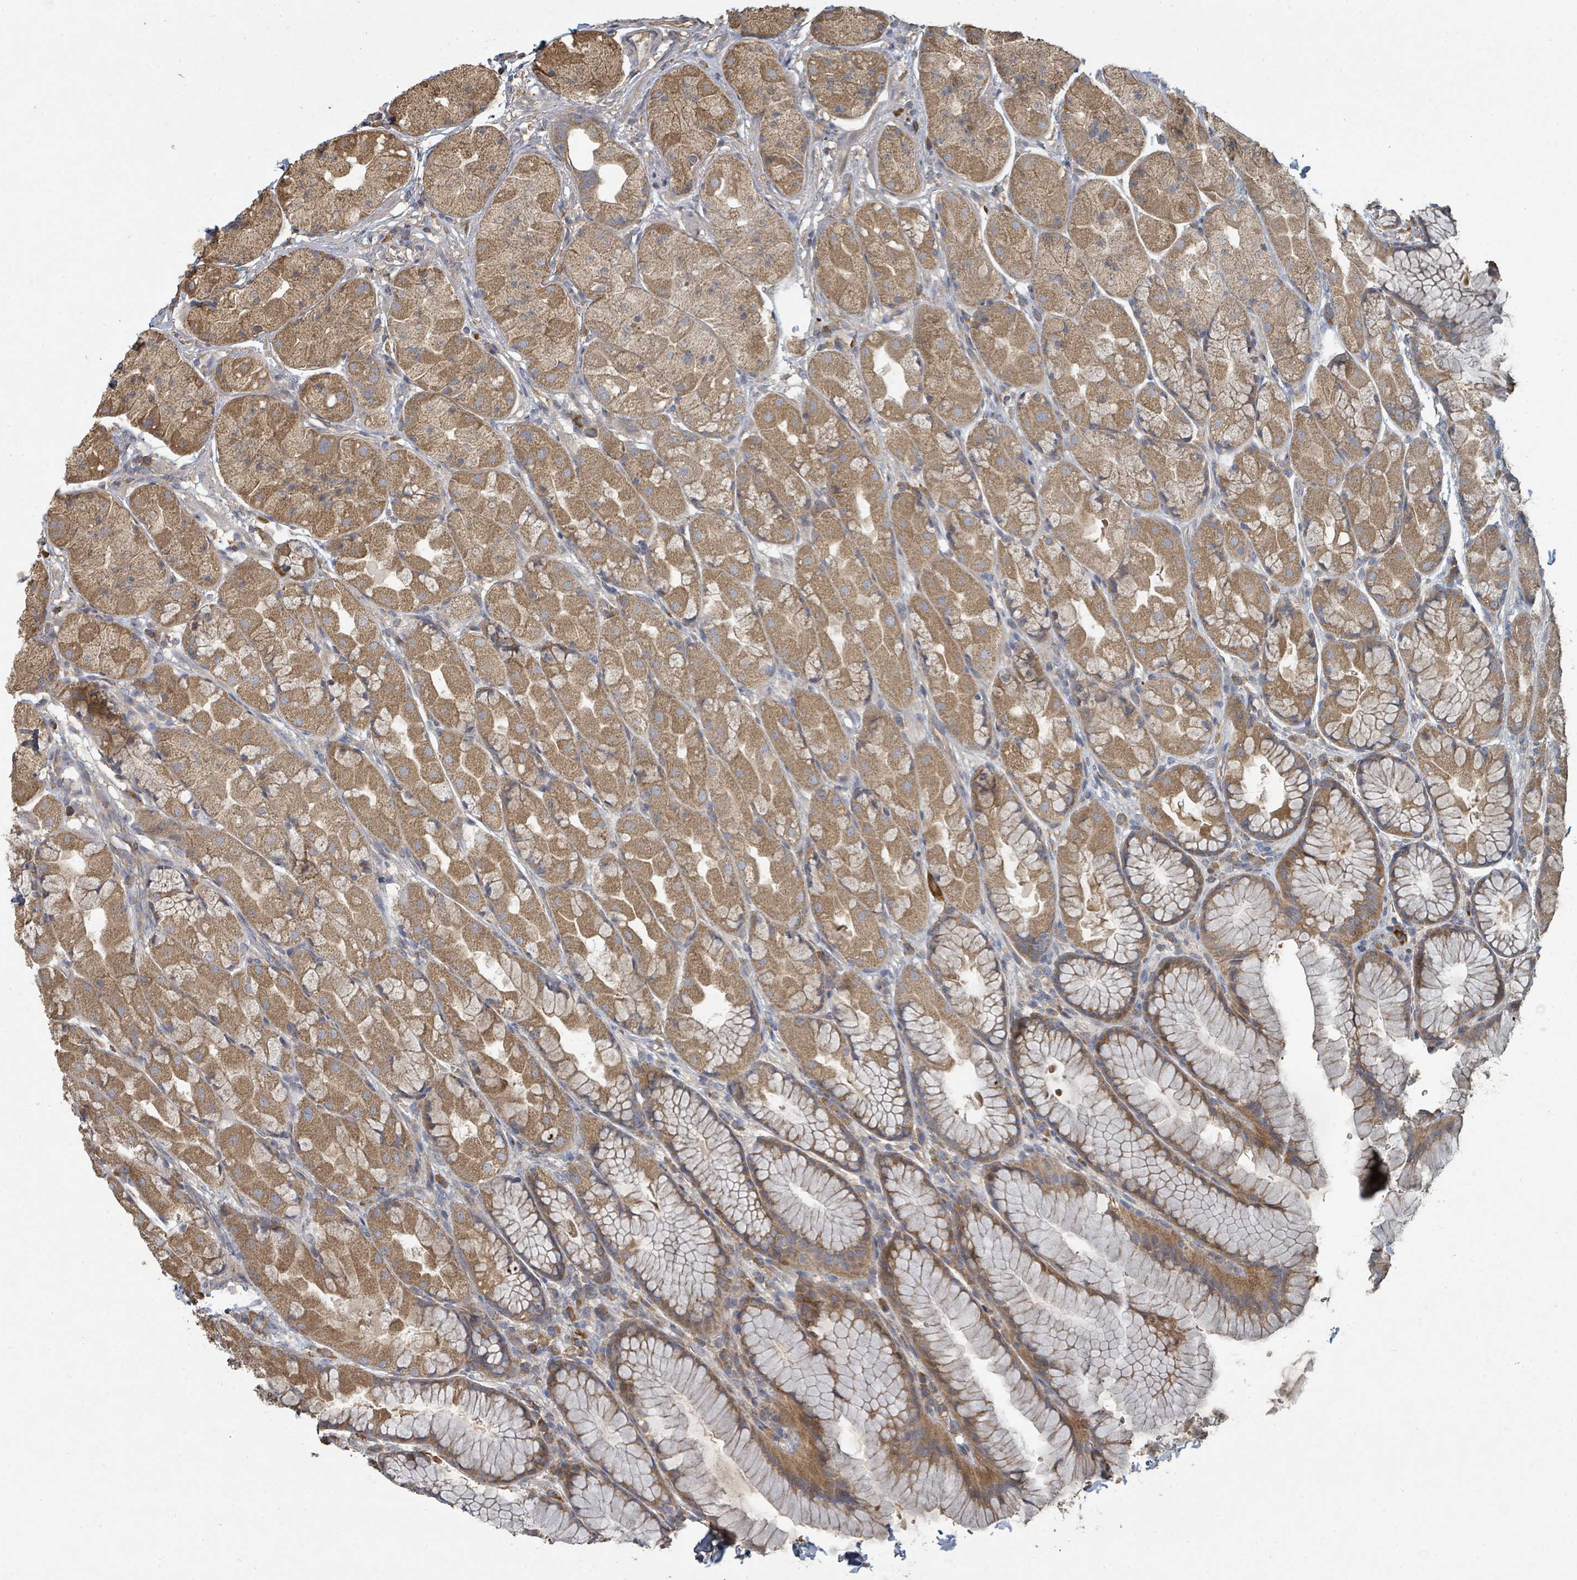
{"staining": {"intensity": "moderate", "quantity": ">75%", "location": "cytoplasmic/membranous"}, "tissue": "stomach", "cell_type": "Glandular cells", "image_type": "normal", "snomed": [{"axis": "morphology", "description": "Normal tissue, NOS"}, {"axis": "topography", "description": "Stomach"}], "caption": "Protein expression analysis of normal stomach displays moderate cytoplasmic/membranous positivity in about >75% of glandular cells. The protein is stained brown, and the nuclei are stained in blue (DAB IHC with brightfield microscopy, high magnification).", "gene": "WDFY1", "patient": {"sex": "male", "age": 57}}